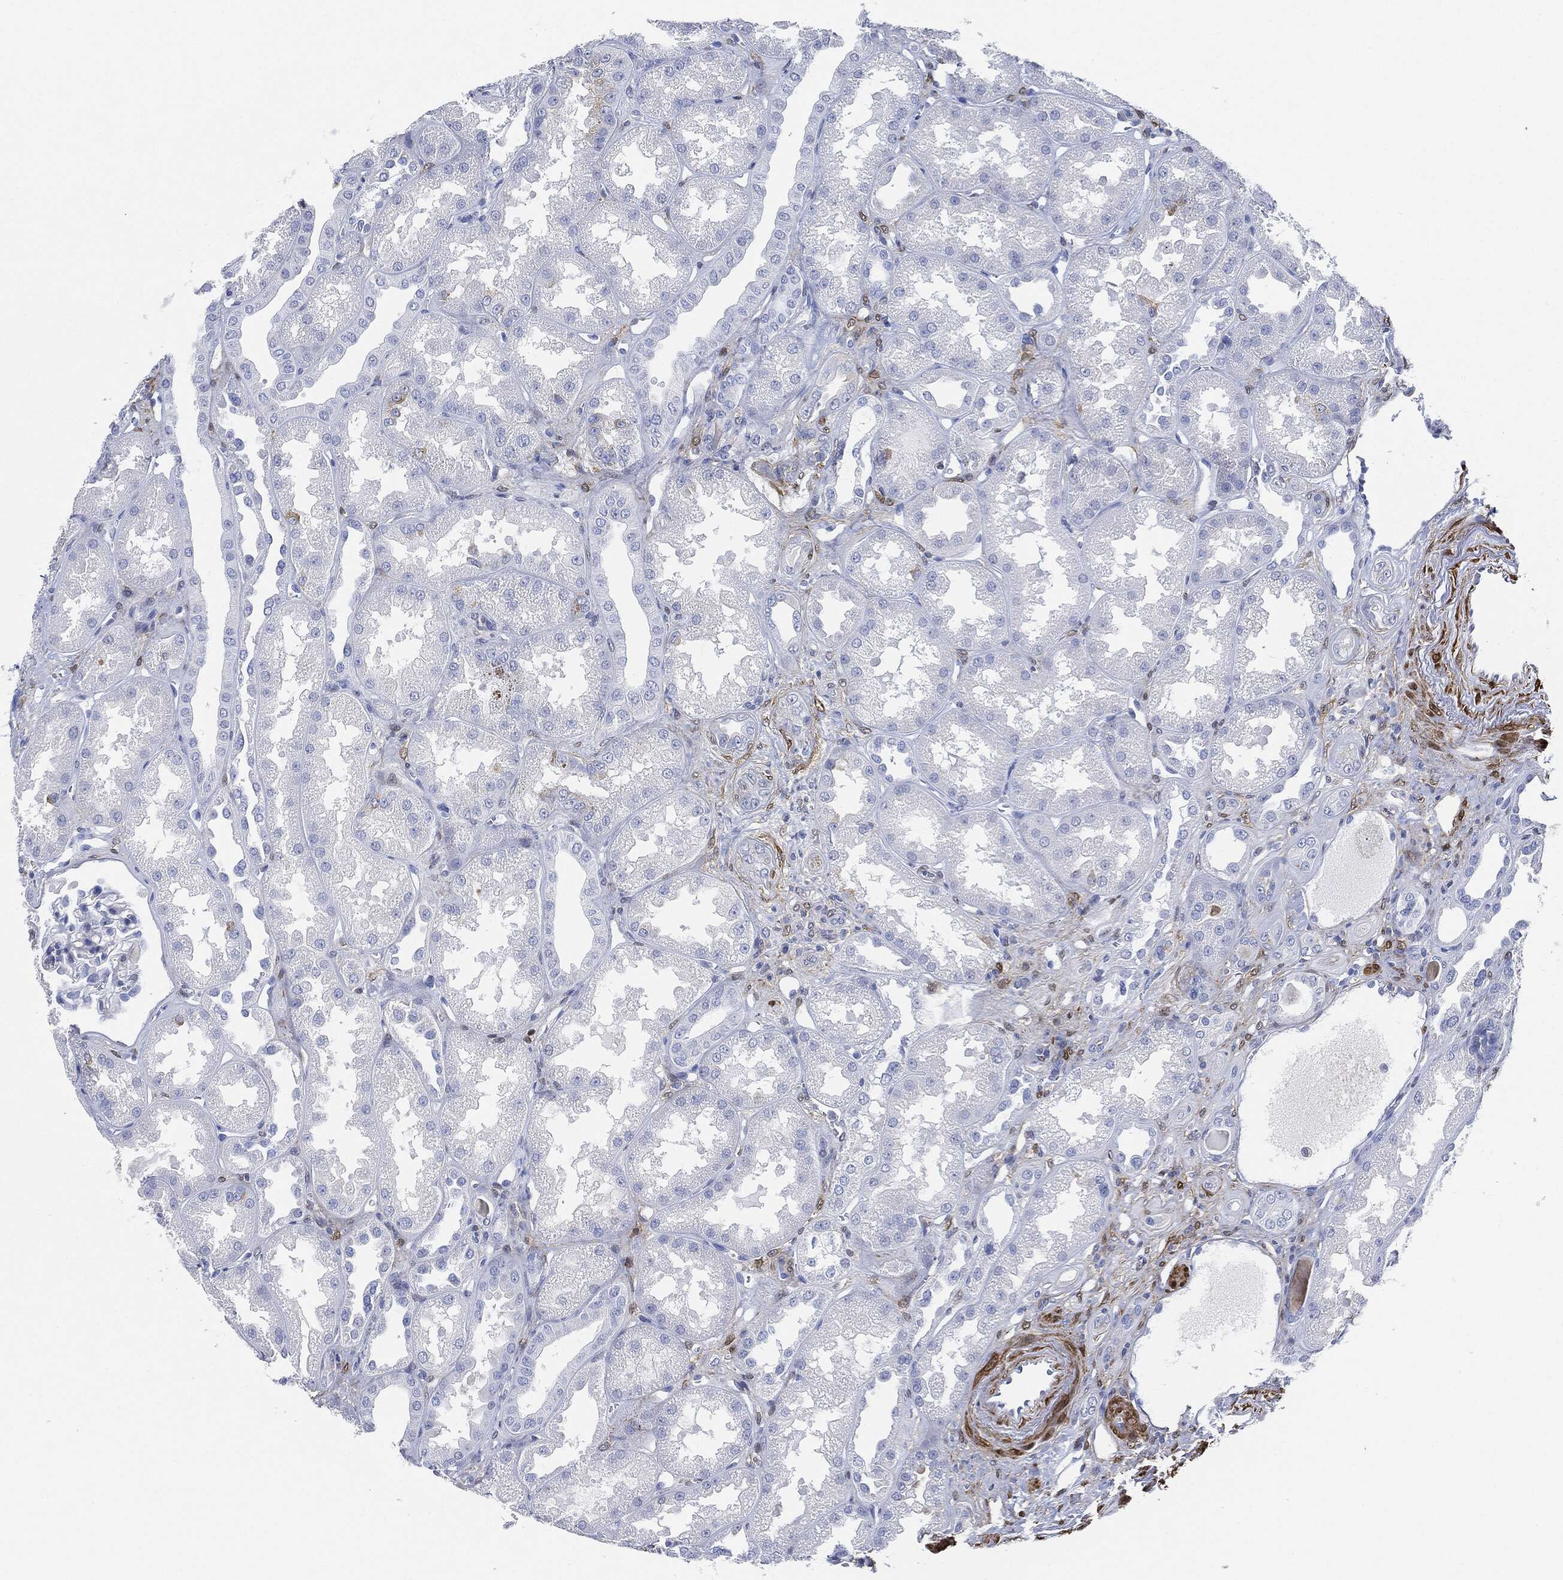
{"staining": {"intensity": "negative", "quantity": "none", "location": "none"}, "tissue": "kidney", "cell_type": "Cells in glomeruli", "image_type": "normal", "snomed": [{"axis": "morphology", "description": "Normal tissue, NOS"}, {"axis": "topography", "description": "Kidney"}], "caption": "An immunohistochemistry histopathology image of unremarkable kidney is shown. There is no staining in cells in glomeruli of kidney.", "gene": "TAGLN", "patient": {"sex": "male", "age": 61}}